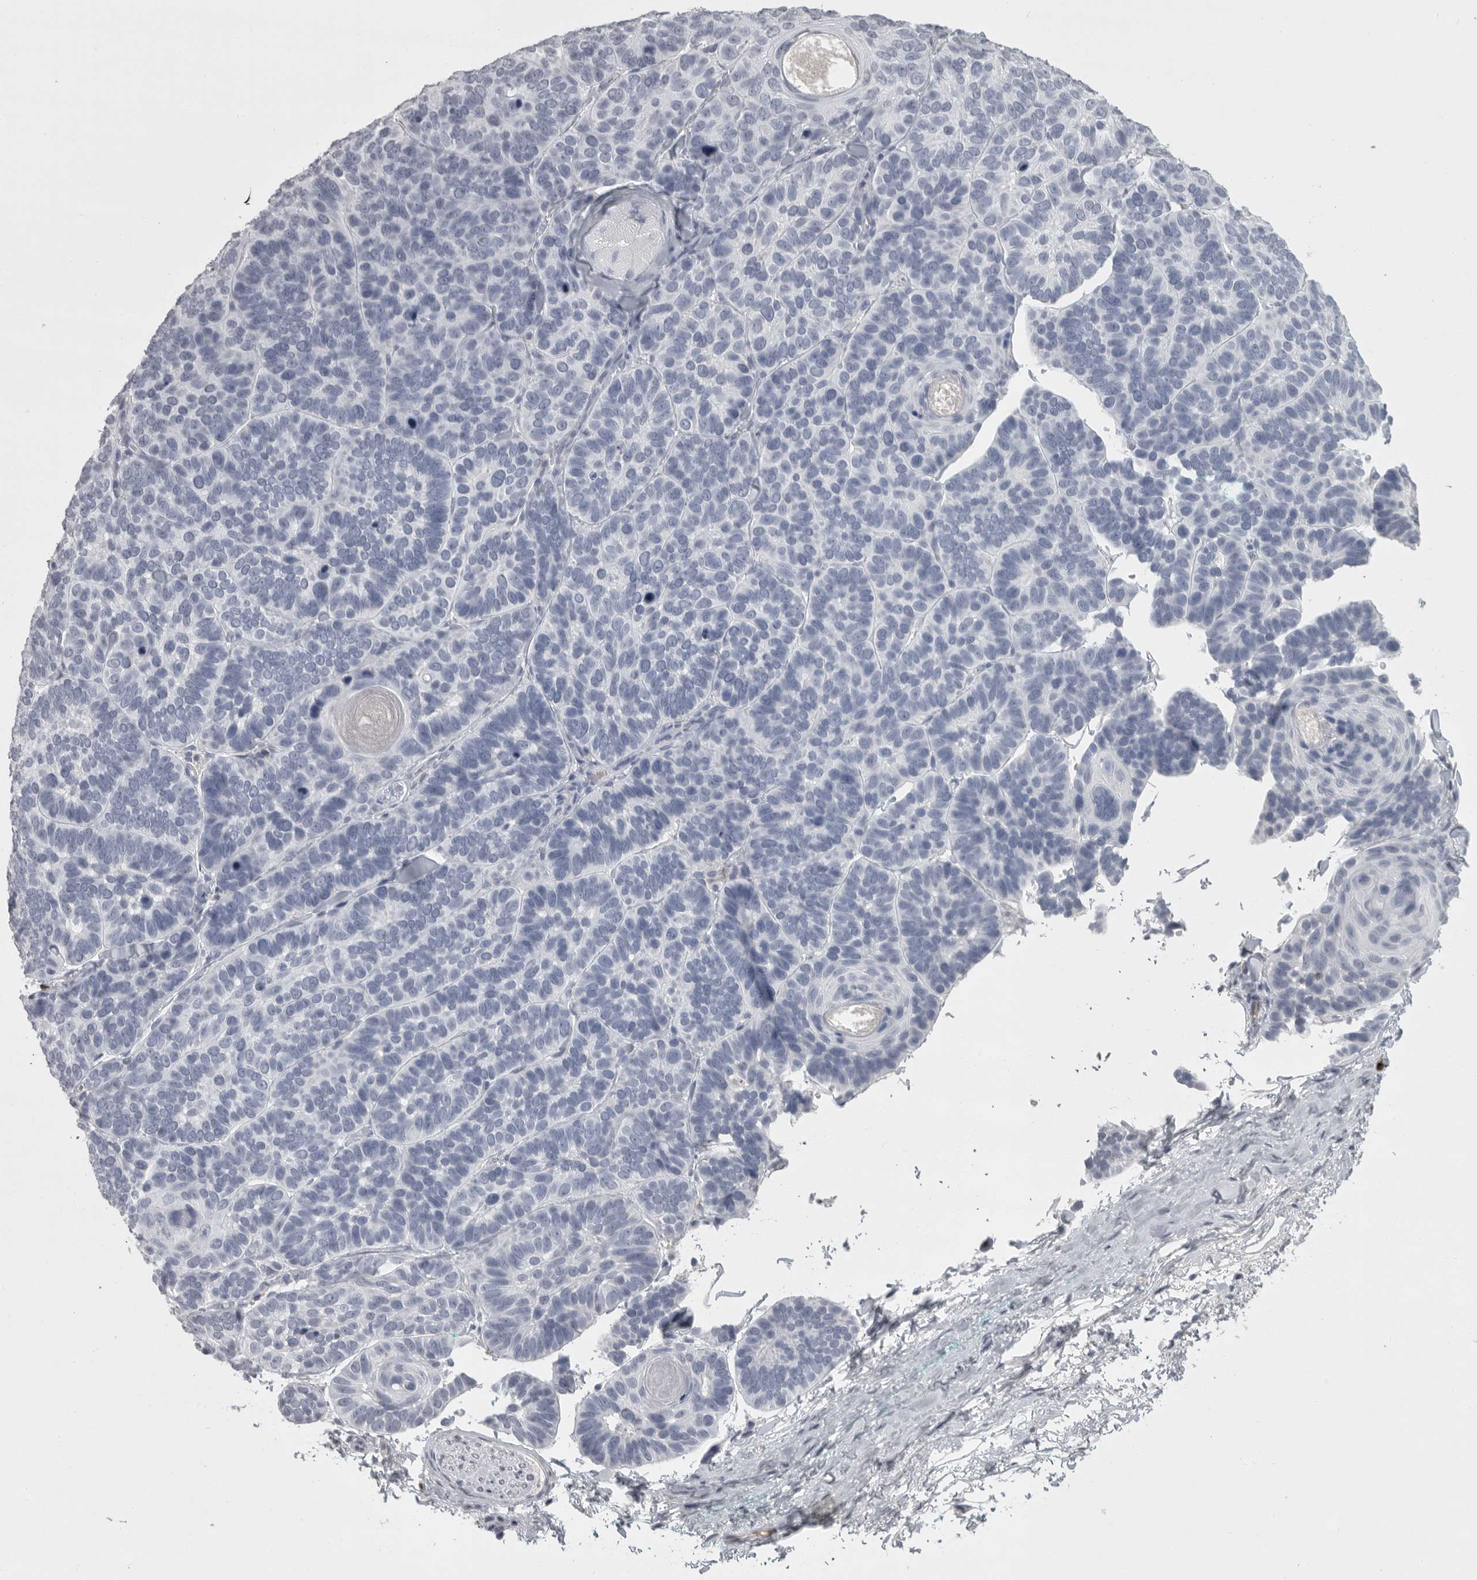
{"staining": {"intensity": "negative", "quantity": "none", "location": "none"}, "tissue": "skin cancer", "cell_type": "Tumor cells", "image_type": "cancer", "snomed": [{"axis": "morphology", "description": "Basal cell carcinoma"}, {"axis": "topography", "description": "Skin"}], "caption": "DAB (3,3'-diaminobenzidine) immunohistochemical staining of skin basal cell carcinoma displays no significant positivity in tumor cells. The staining is performed using DAB (3,3'-diaminobenzidine) brown chromogen with nuclei counter-stained in using hematoxylin.", "gene": "GNLY", "patient": {"sex": "male", "age": 62}}